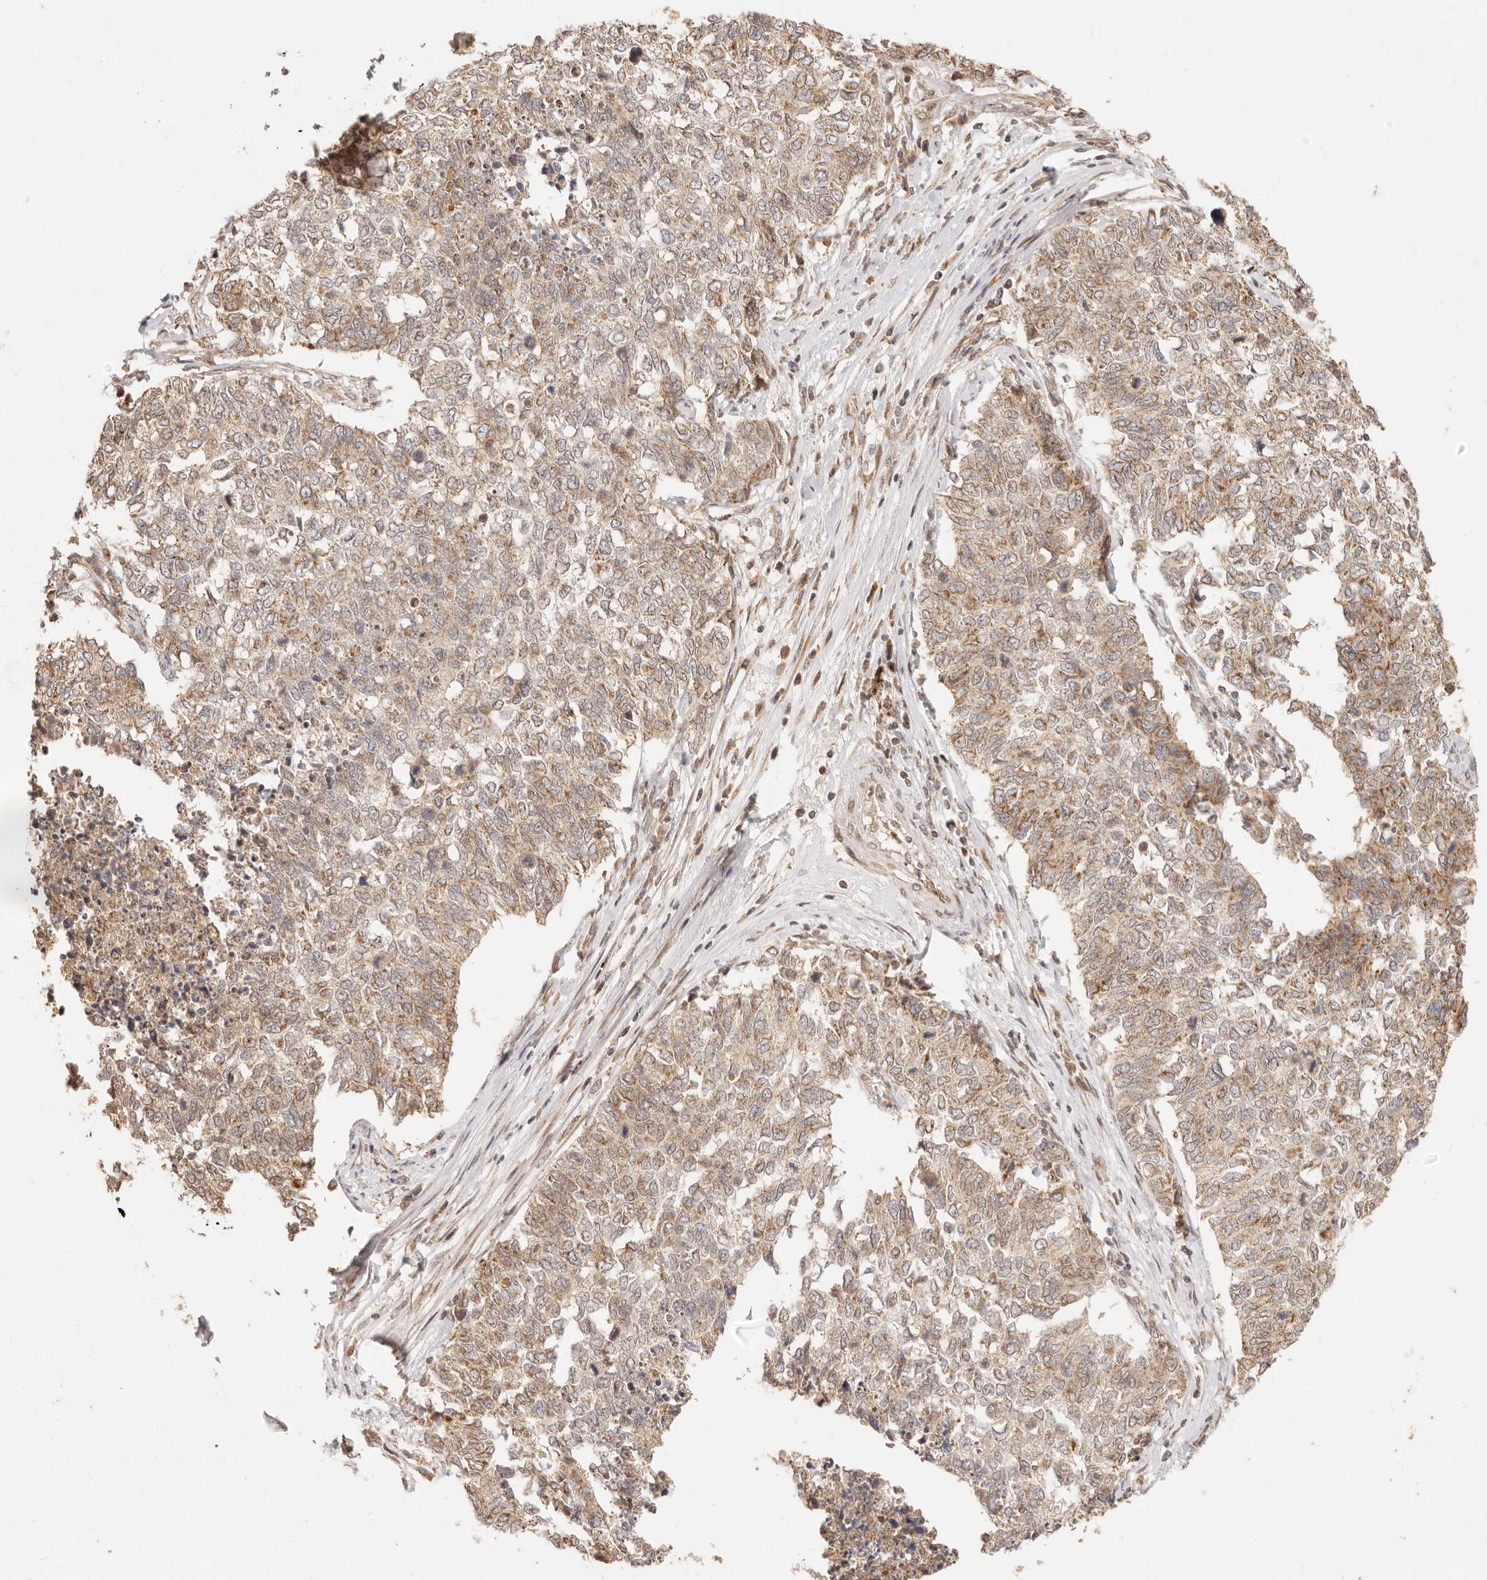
{"staining": {"intensity": "weak", "quantity": ">75%", "location": "cytoplasmic/membranous"}, "tissue": "cervical cancer", "cell_type": "Tumor cells", "image_type": "cancer", "snomed": [{"axis": "morphology", "description": "Squamous cell carcinoma, NOS"}, {"axis": "topography", "description": "Cervix"}], "caption": "Immunohistochemical staining of cervical cancer (squamous cell carcinoma) displays weak cytoplasmic/membranous protein positivity in approximately >75% of tumor cells.", "gene": "TIMM17A", "patient": {"sex": "female", "age": 63}}